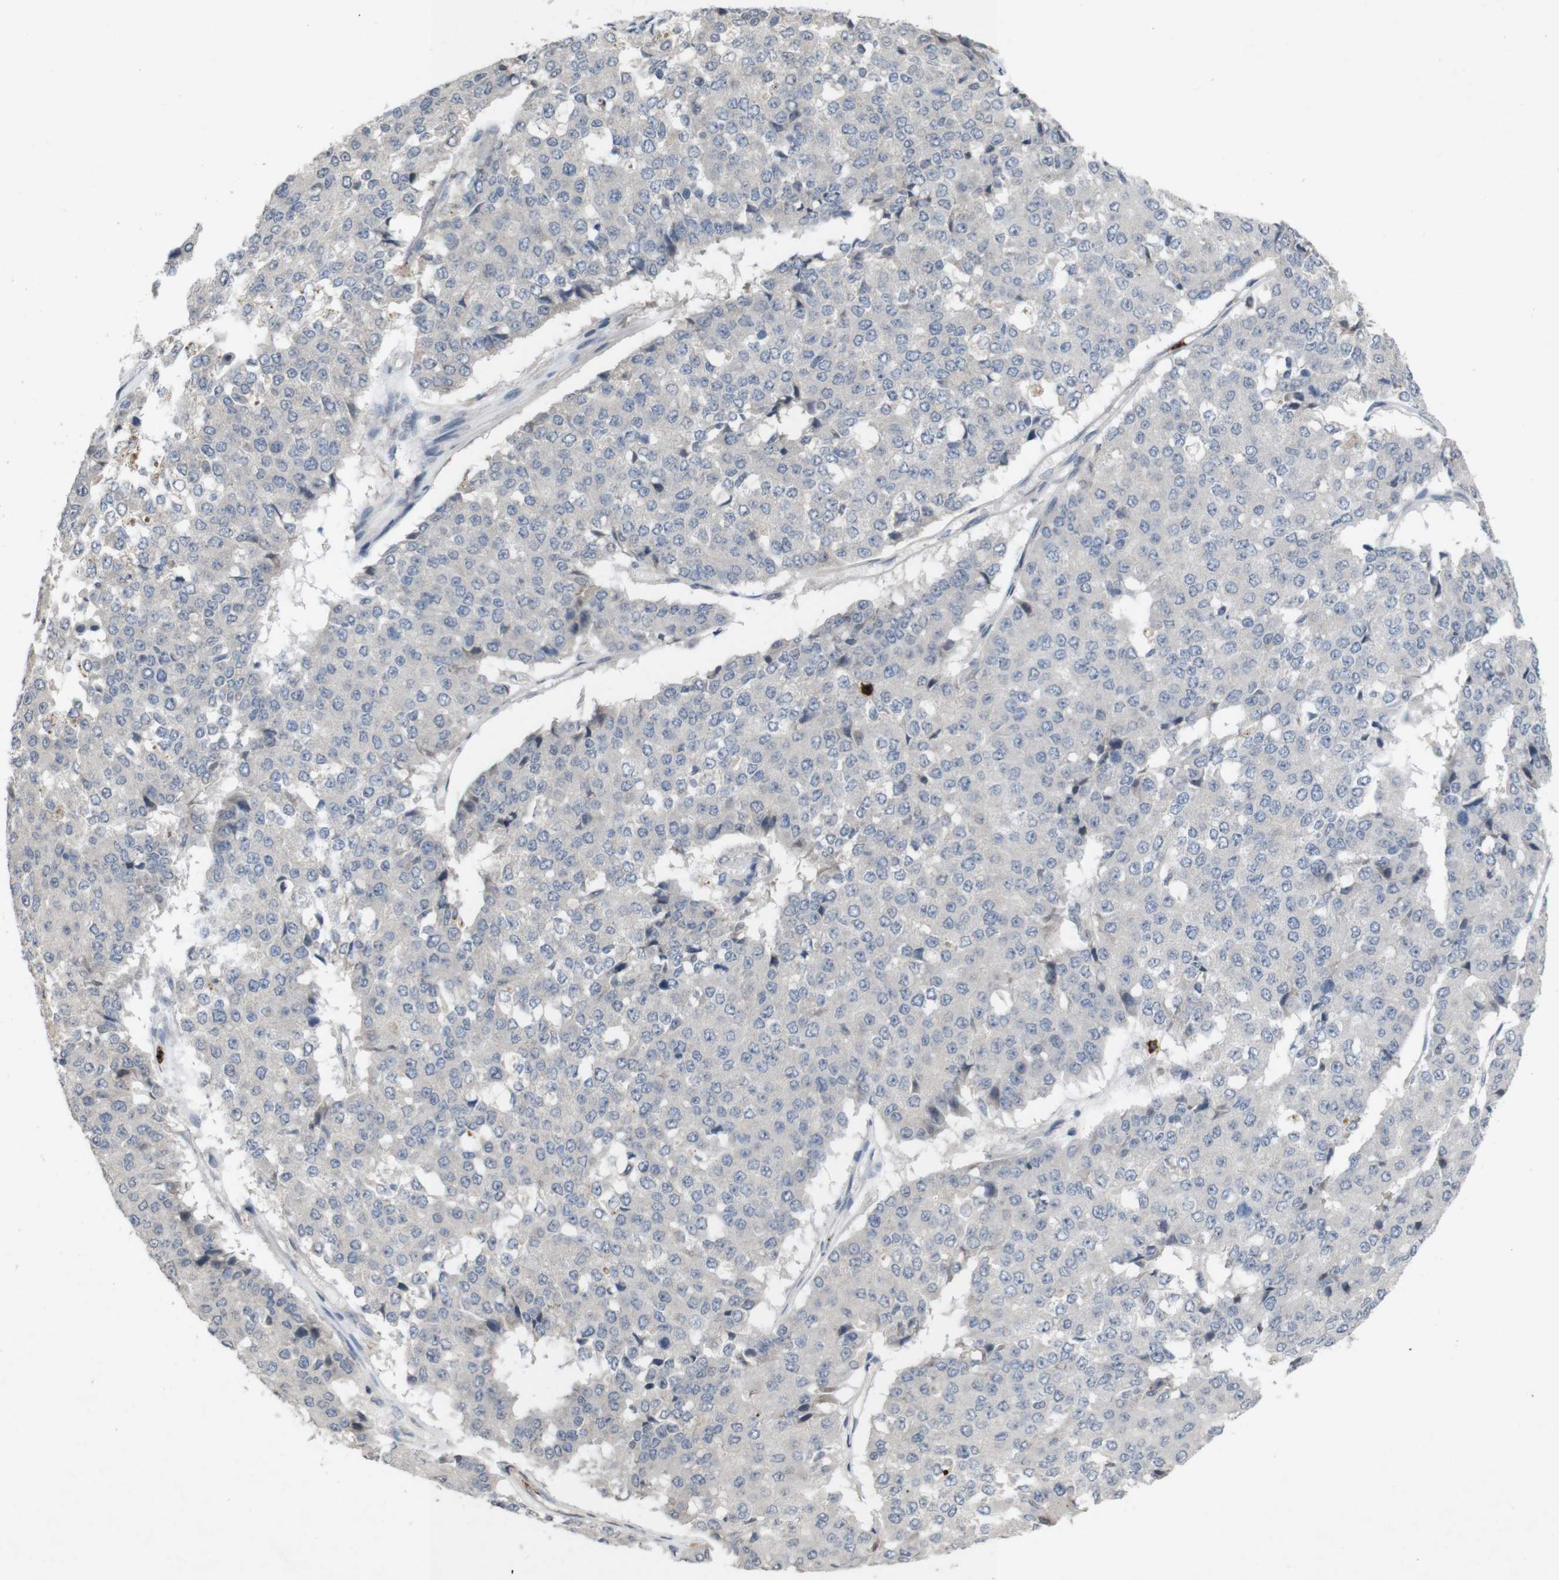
{"staining": {"intensity": "weak", "quantity": ">75%", "location": "cytoplasmic/membranous"}, "tissue": "pancreatic cancer", "cell_type": "Tumor cells", "image_type": "cancer", "snomed": [{"axis": "morphology", "description": "Adenocarcinoma, NOS"}, {"axis": "topography", "description": "Pancreas"}], "caption": "Immunohistochemistry image of neoplastic tissue: adenocarcinoma (pancreatic) stained using immunohistochemistry shows low levels of weak protein expression localized specifically in the cytoplasmic/membranous of tumor cells, appearing as a cytoplasmic/membranous brown color.", "gene": "TSPAN14", "patient": {"sex": "male", "age": 50}}